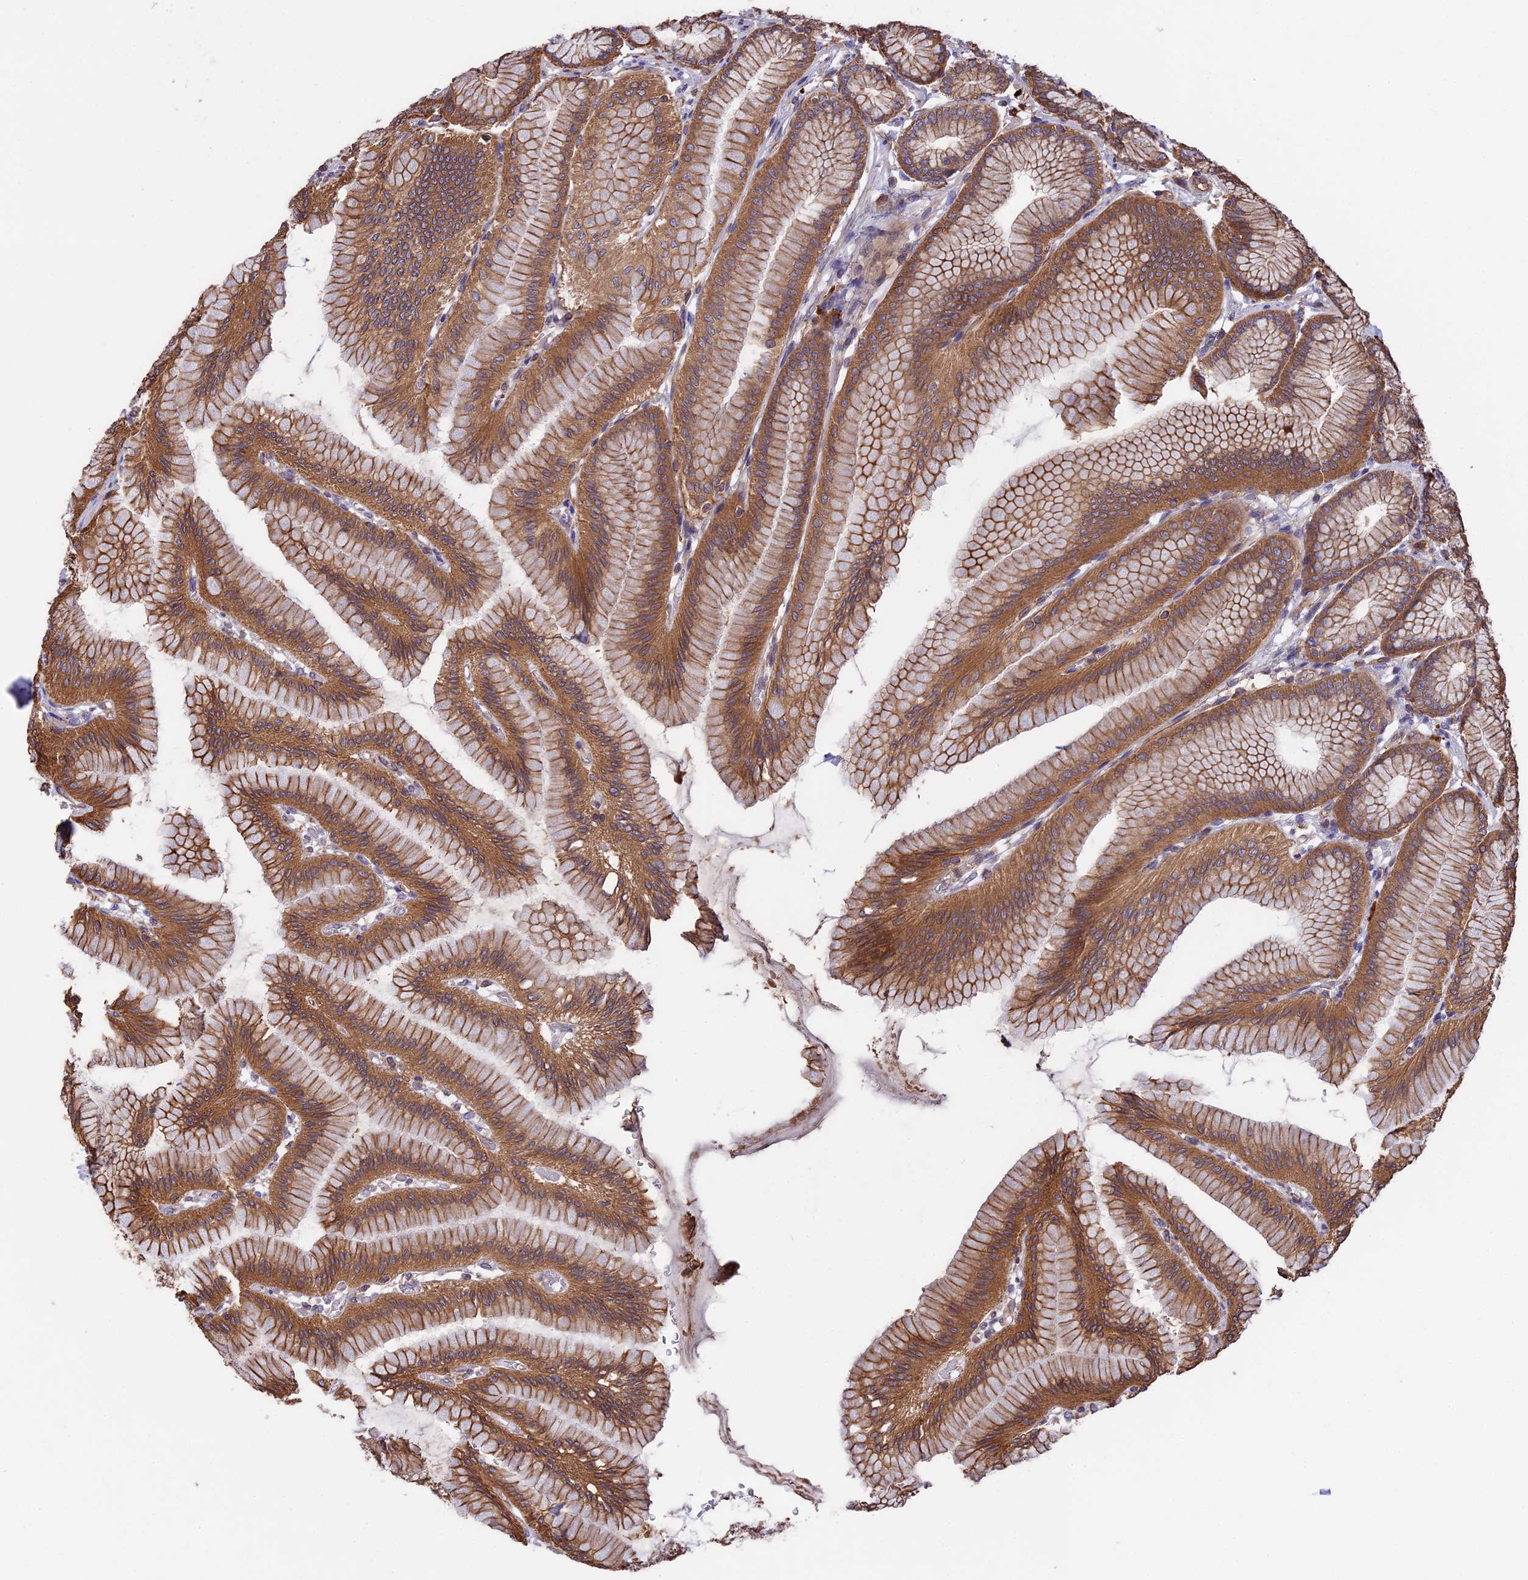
{"staining": {"intensity": "strong", "quantity": ">75%", "location": "cytoplasmic/membranous"}, "tissue": "stomach", "cell_type": "Glandular cells", "image_type": "normal", "snomed": [{"axis": "morphology", "description": "Normal tissue, NOS"}, {"axis": "morphology", "description": "Adenocarcinoma, NOS"}, {"axis": "morphology", "description": "Adenocarcinoma, High grade"}, {"axis": "topography", "description": "Stomach, upper"}, {"axis": "topography", "description": "Stomach"}], "caption": "Stomach was stained to show a protein in brown. There is high levels of strong cytoplasmic/membranous staining in approximately >75% of glandular cells. Using DAB (brown) and hematoxylin (blue) stains, captured at high magnification using brightfield microscopy.", "gene": "GAS8", "patient": {"sex": "female", "age": 65}}